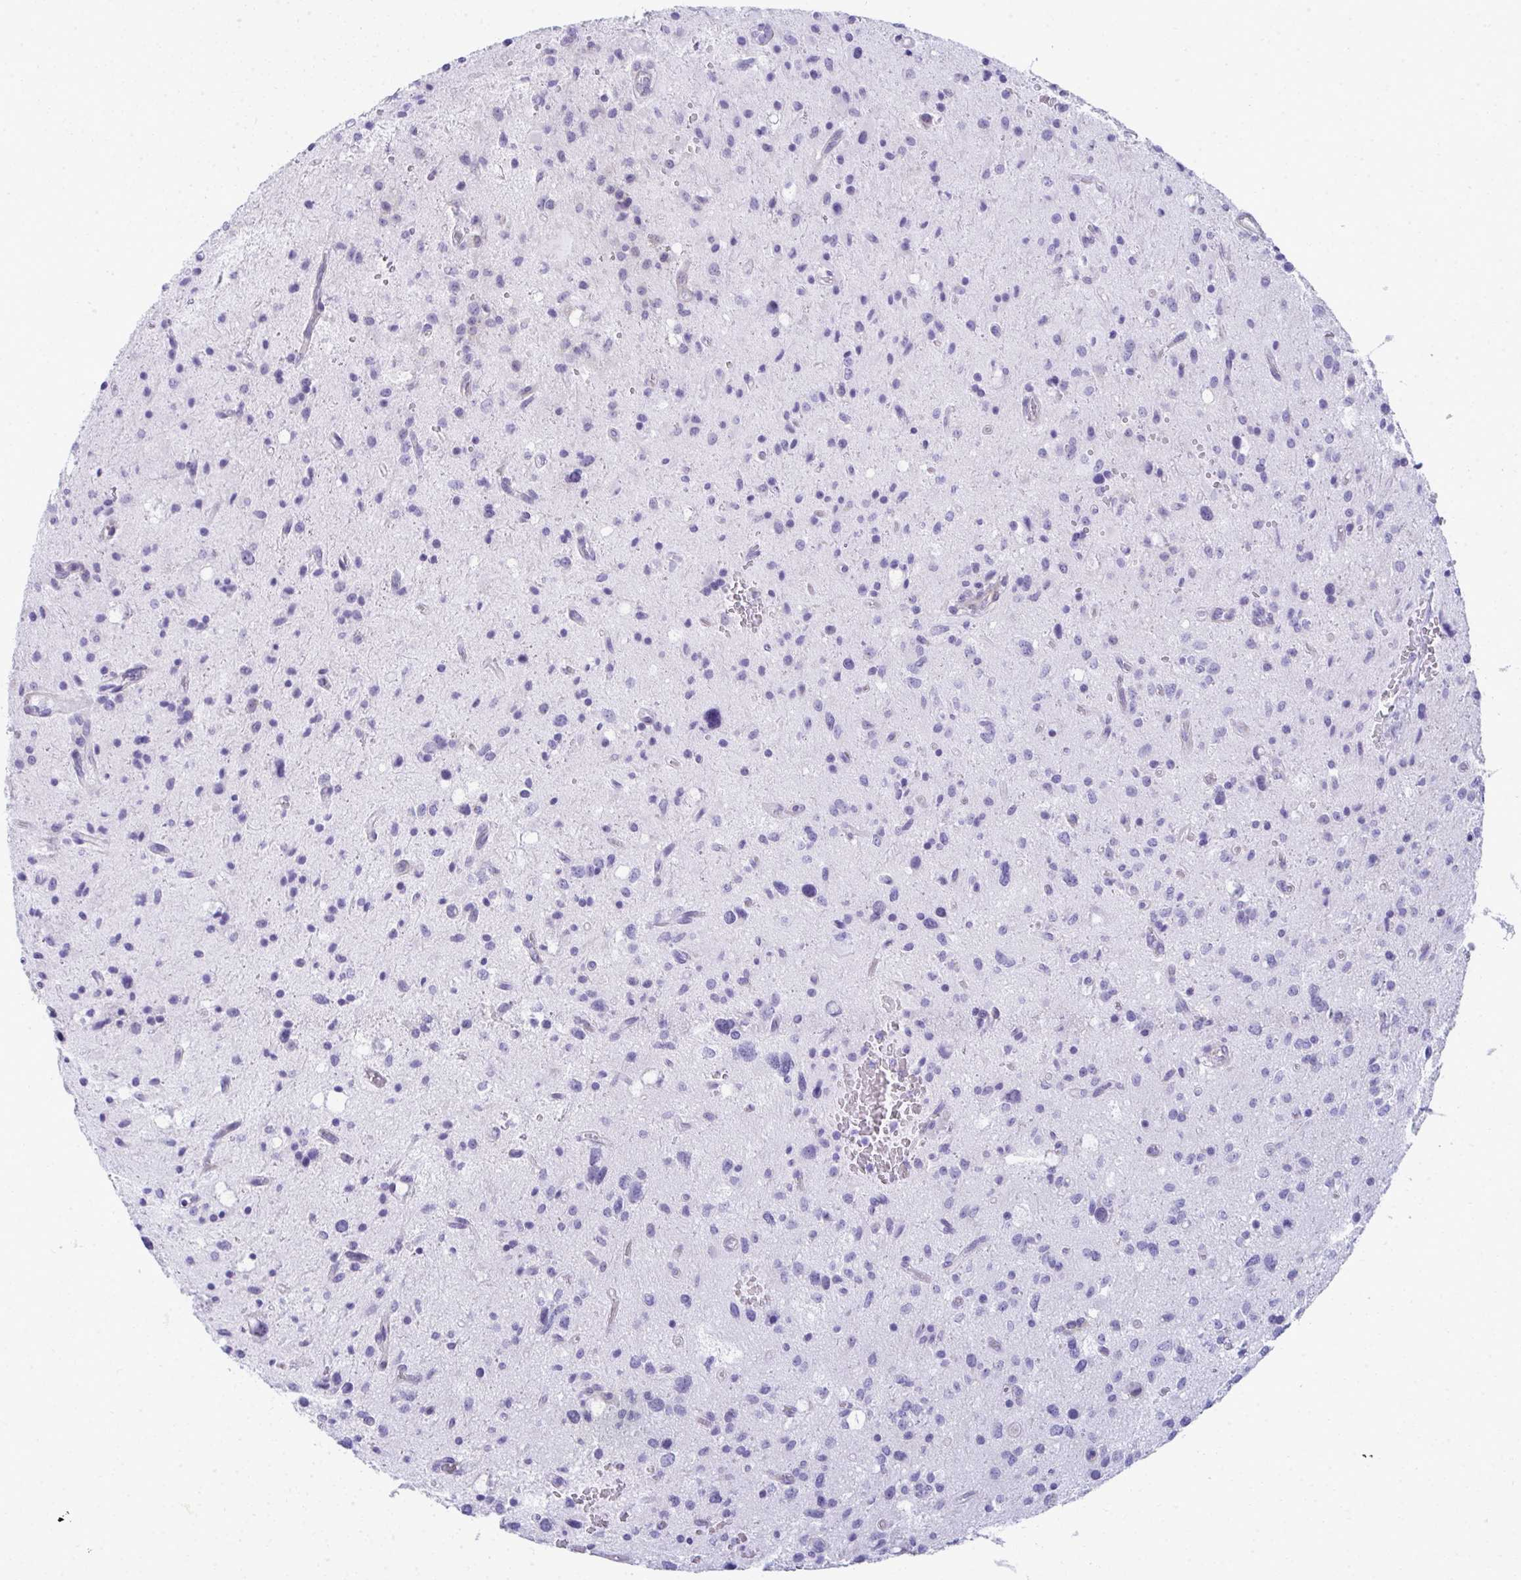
{"staining": {"intensity": "negative", "quantity": "none", "location": "none"}, "tissue": "glioma", "cell_type": "Tumor cells", "image_type": "cancer", "snomed": [{"axis": "morphology", "description": "Glioma, malignant, Low grade"}, {"axis": "topography", "description": "Brain"}], "caption": "Glioma stained for a protein using IHC shows no positivity tumor cells.", "gene": "PUS7L", "patient": {"sex": "female", "age": 58}}